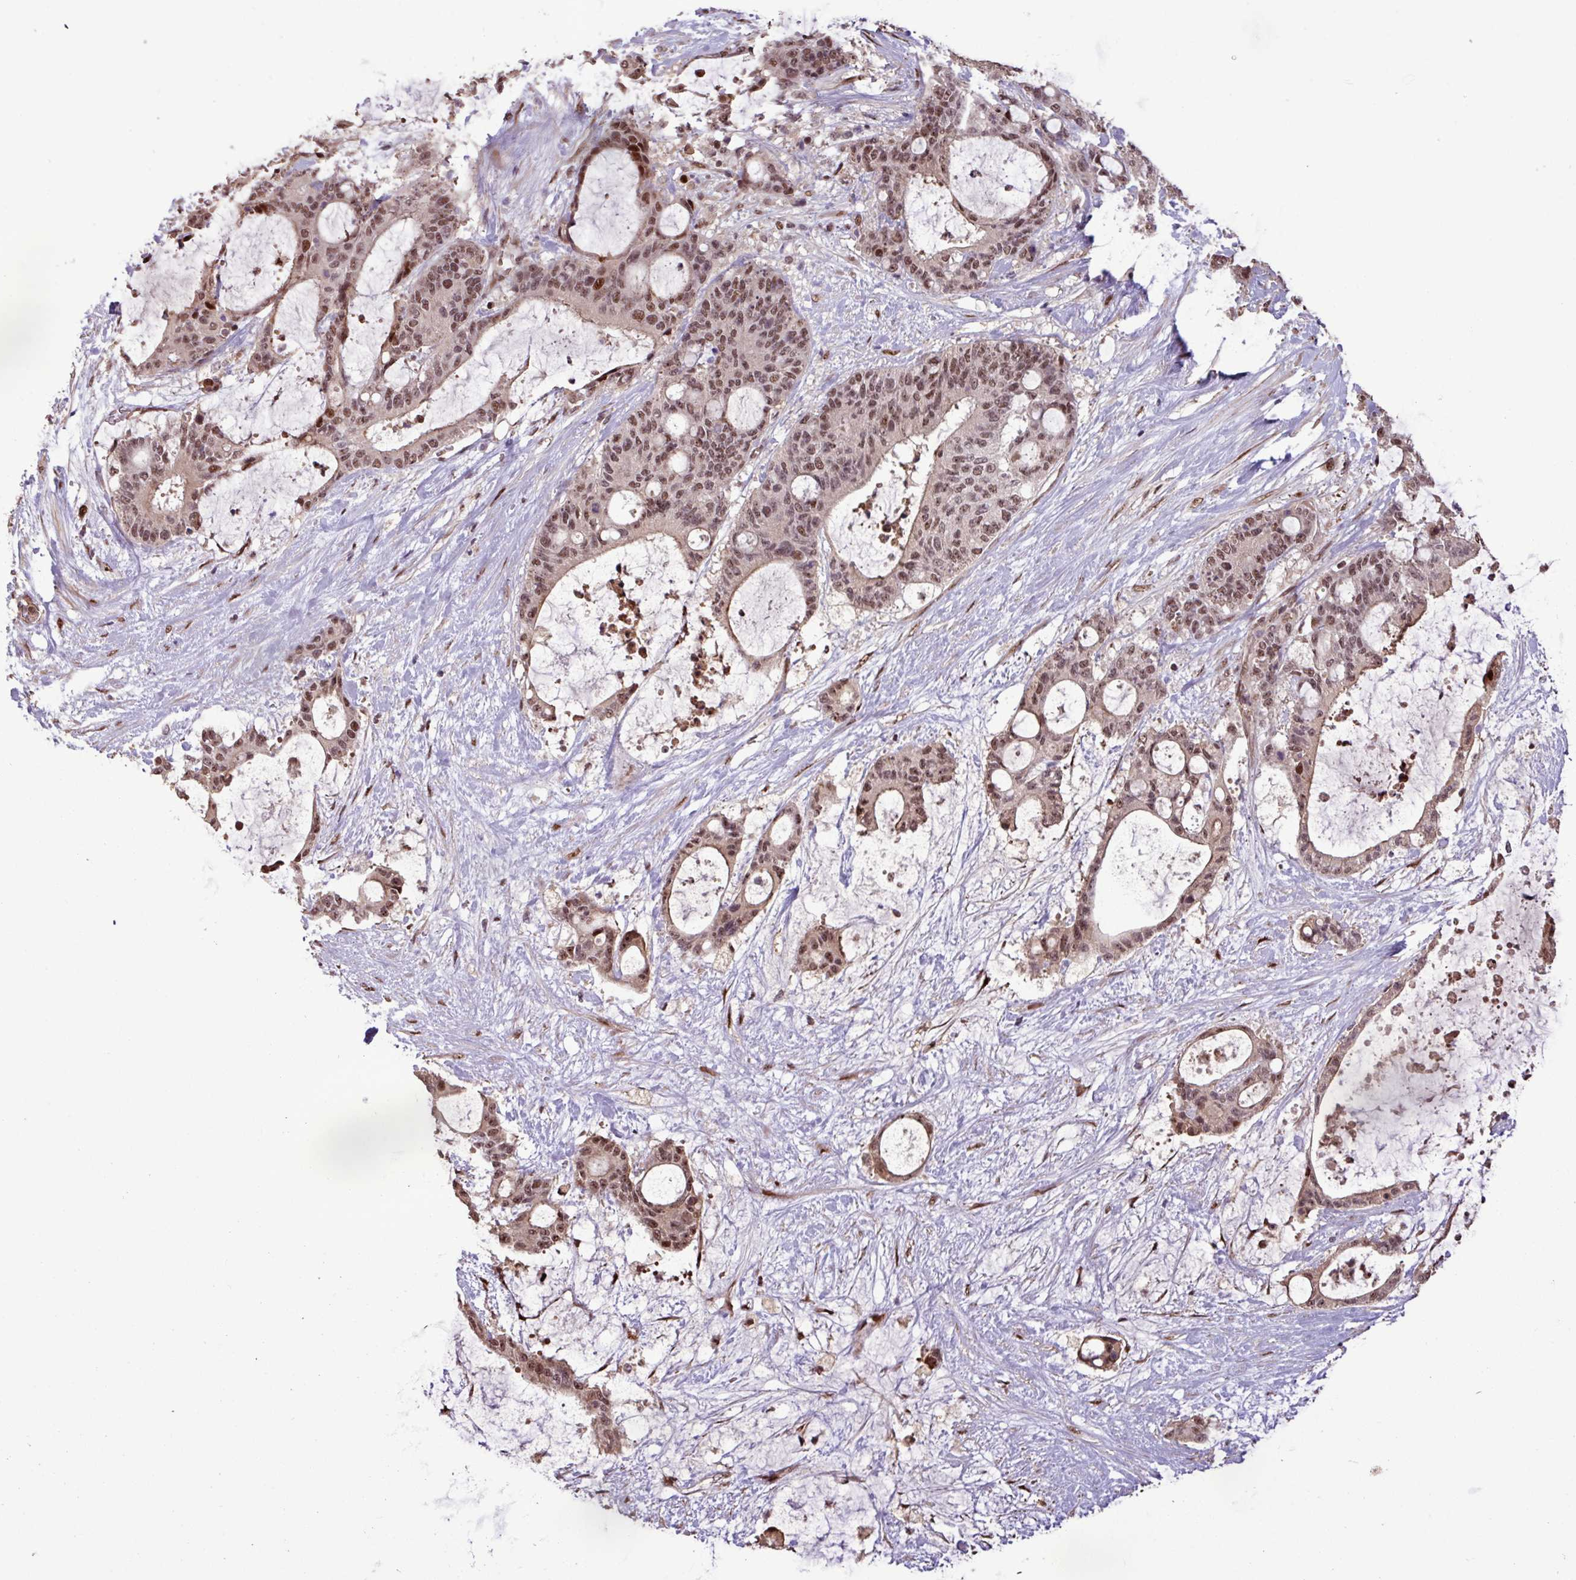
{"staining": {"intensity": "moderate", "quantity": ">75%", "location": "nuclear"}, "tissue": "liver cancer", "cell_type": "Tumor cells", "image_type": "cancer", "snomed": [{"axis": "morphology", "description": "Normal tissue, NOS"}, {"axis": "morphology", "description": "Cholangiocarcinoma"}, {"axis": "topography", "description": "Liver"}, {"axis": "topography", "description": "Peripheral nerve tissue"}], "caption": "Tumor cells exhibit medium levels of moderate nuclear expression in about >75% of cells in human cholangiocarcinoma (liver).", "gene": "SLC22A24", "patient": {"sex": "female", "age": 73}}